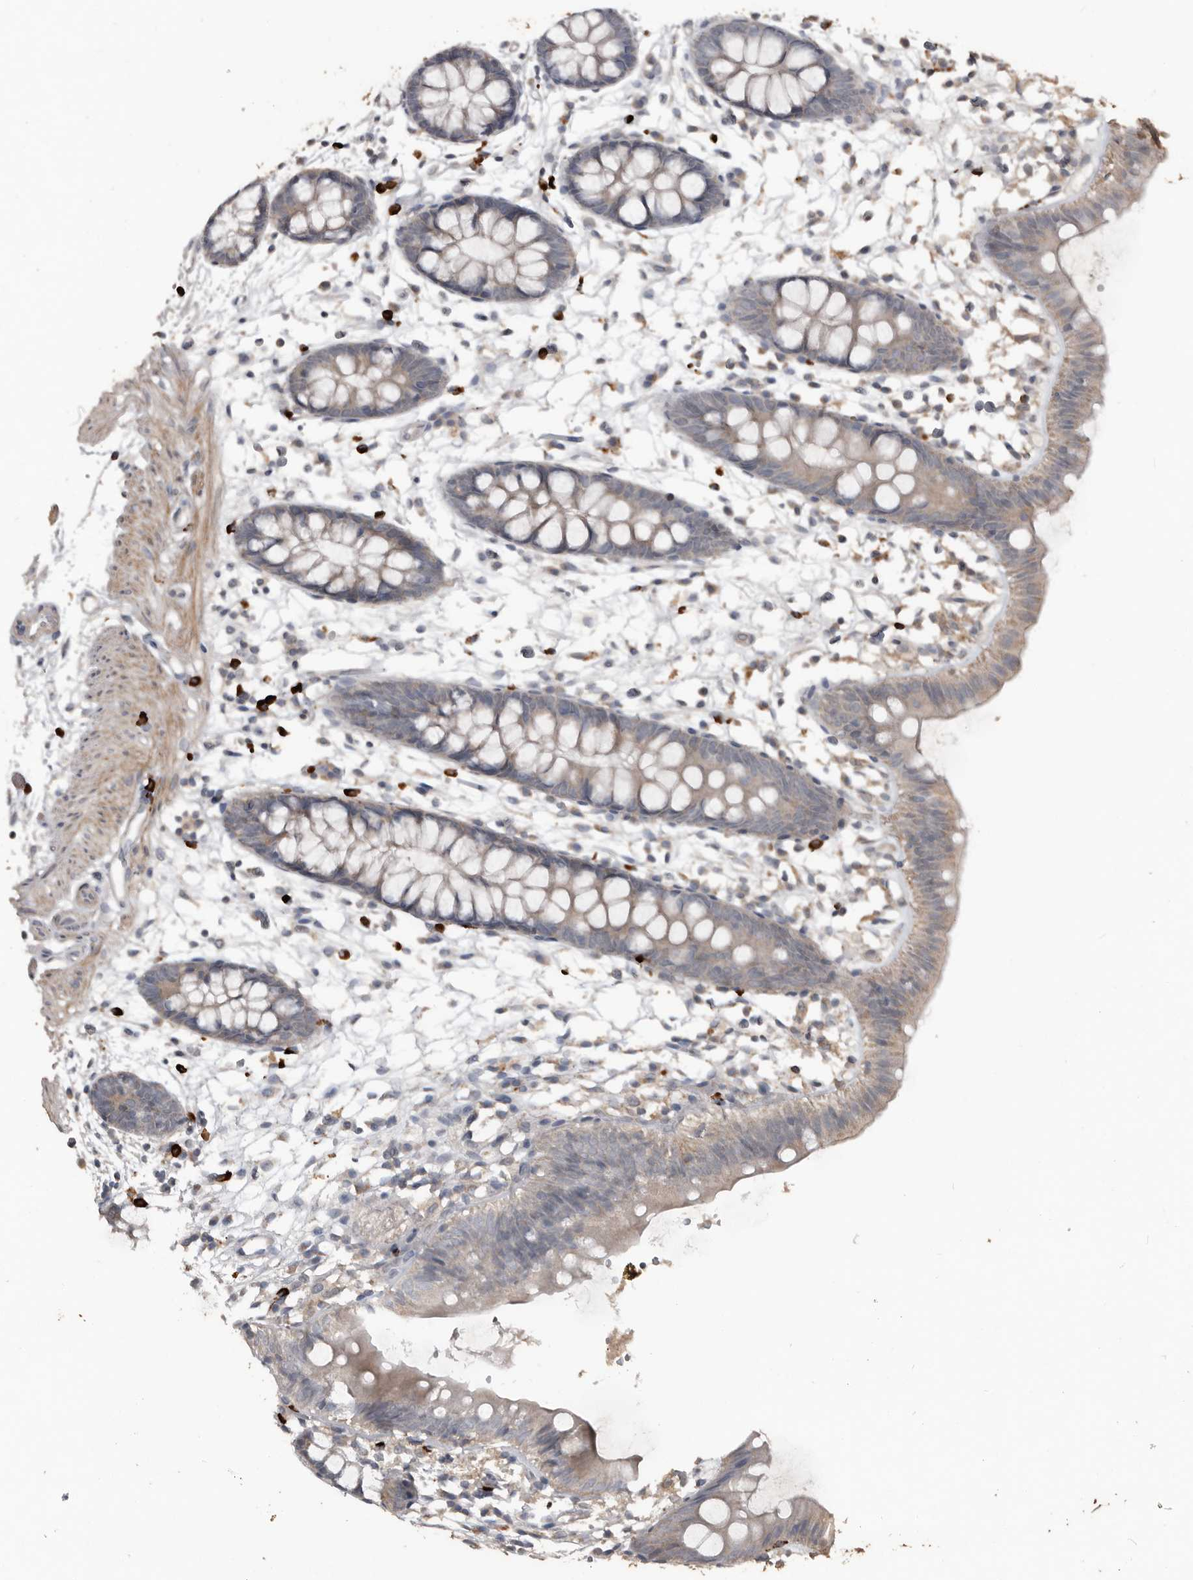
{"staining": {"intensity": "weak", "quantity": "25%-75%", "location": "cytoplasmic/membranous"}, "tissue": "colon", "cell_type": "Endothelial cells", "image_type": "normal", "snomed": [{"axis": "morphology", "description": "Normal tissue, NOS"}, {"axis": "topography", "description": "Colon"}], "caption": "A brown stain shows weak cytoplasmic/membranous expression of a protein in endothelial cells of unremarkable human colon. (Stains: DAB in brown, nuclei in blue, Microscopy: brightfield microscopy at high magnification).", "gene": "BAMBI", "patient": {"sex": "male", "age": 56}}